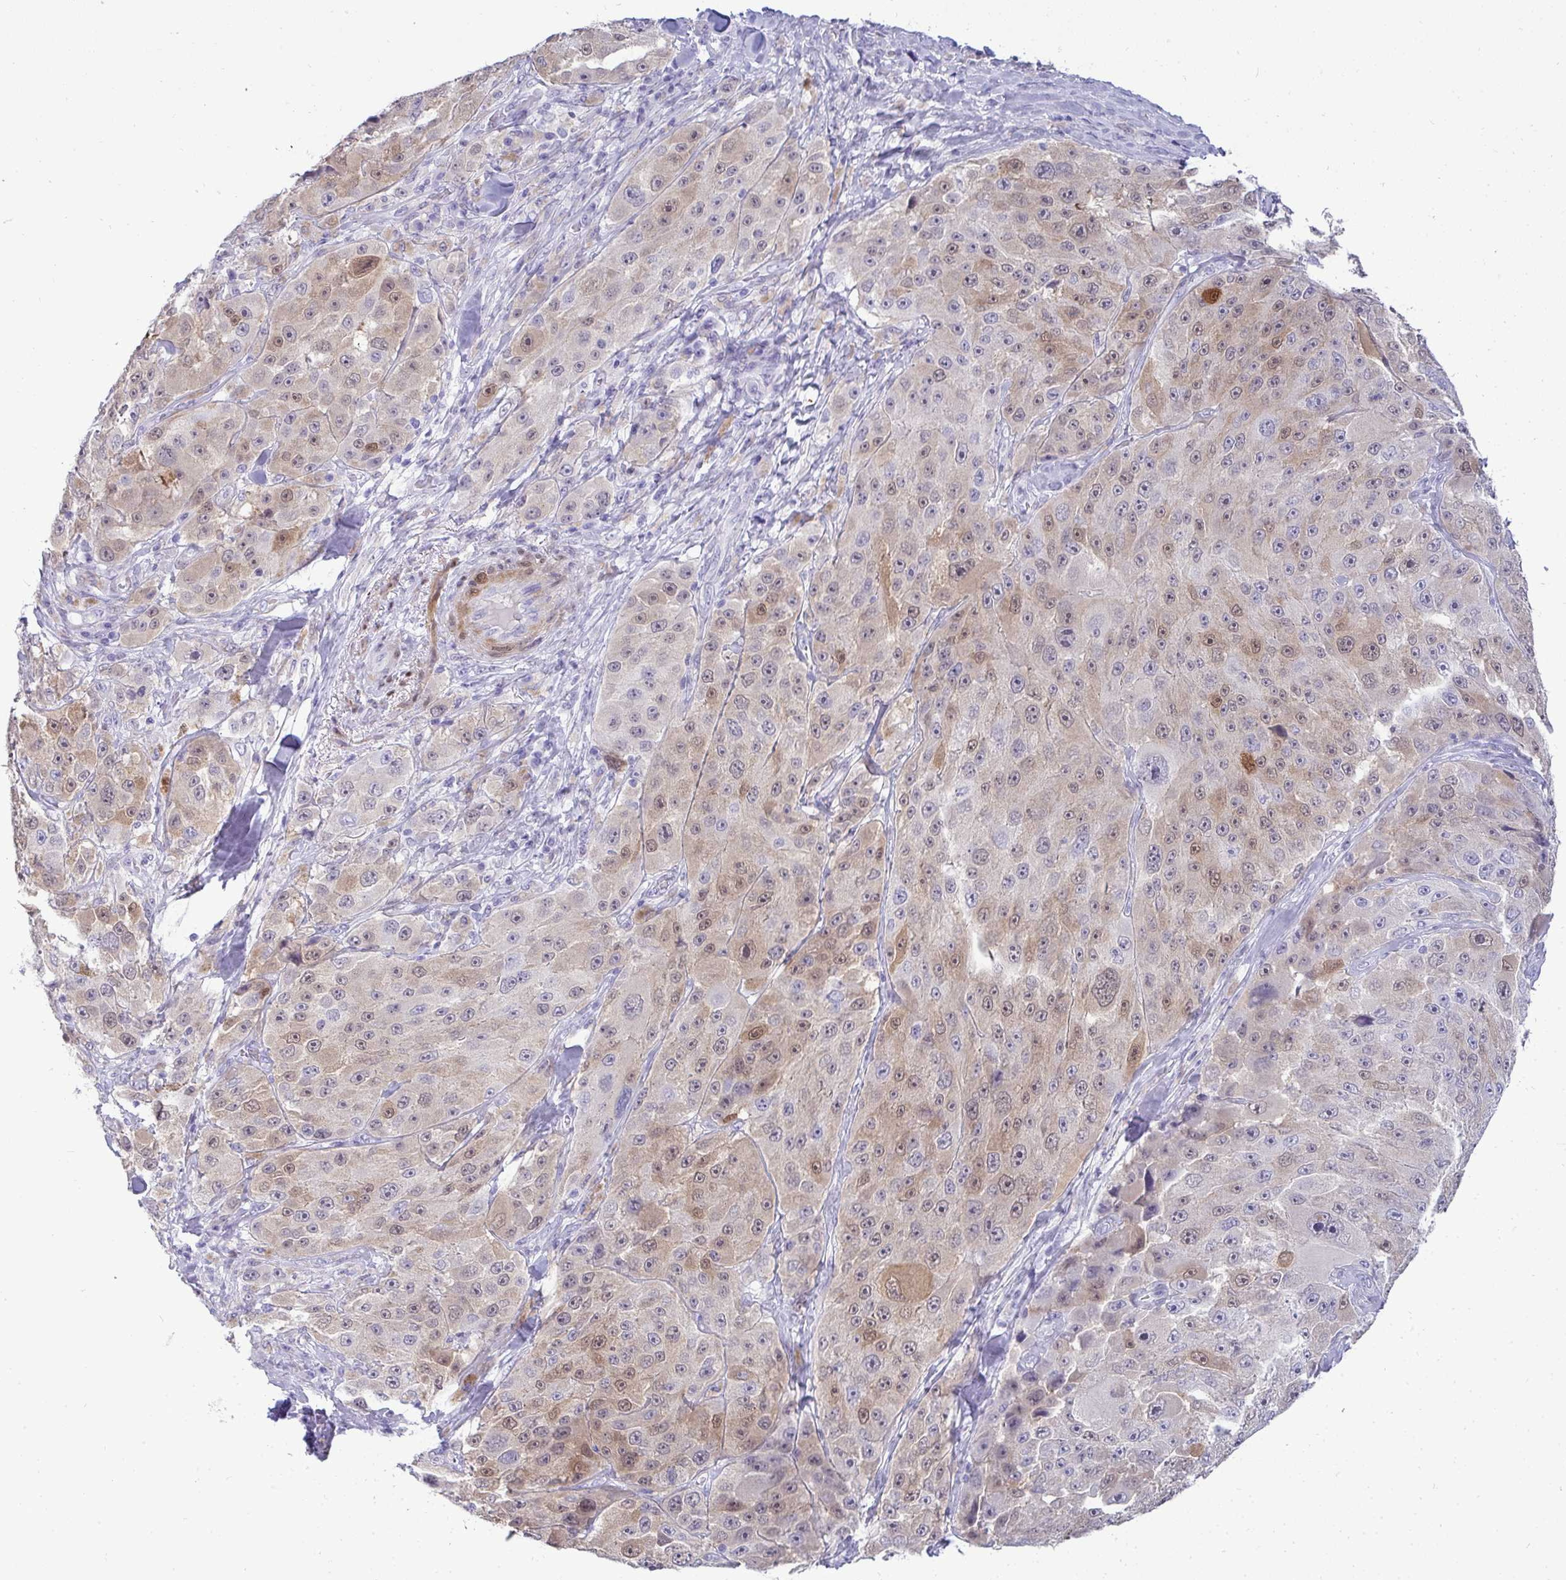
{"staining": {"intensity": "weak", "quantity": ">75%", "location": "cytoplasmic/membranous,nuclear"}, "tissue": "melanoma", "cell_type": "Tumor cells", "image_type": "cancer", "snomed": [{"axis": "morphology", "description": "Malignant melanoma, Metastatic site"}, {"axis": "topography", "description": "Lymph node"}], "caption": "Immunohistochemistry (IHC) micrograph of human melanoma stained for a protein (brown), which exhibits low levels of weak cytoplasmic/membranous and nuclear staining in approximately >75% of tumor cells.", "gene": "HSPB6", "patient": {"sex": "male", "age": 62}}